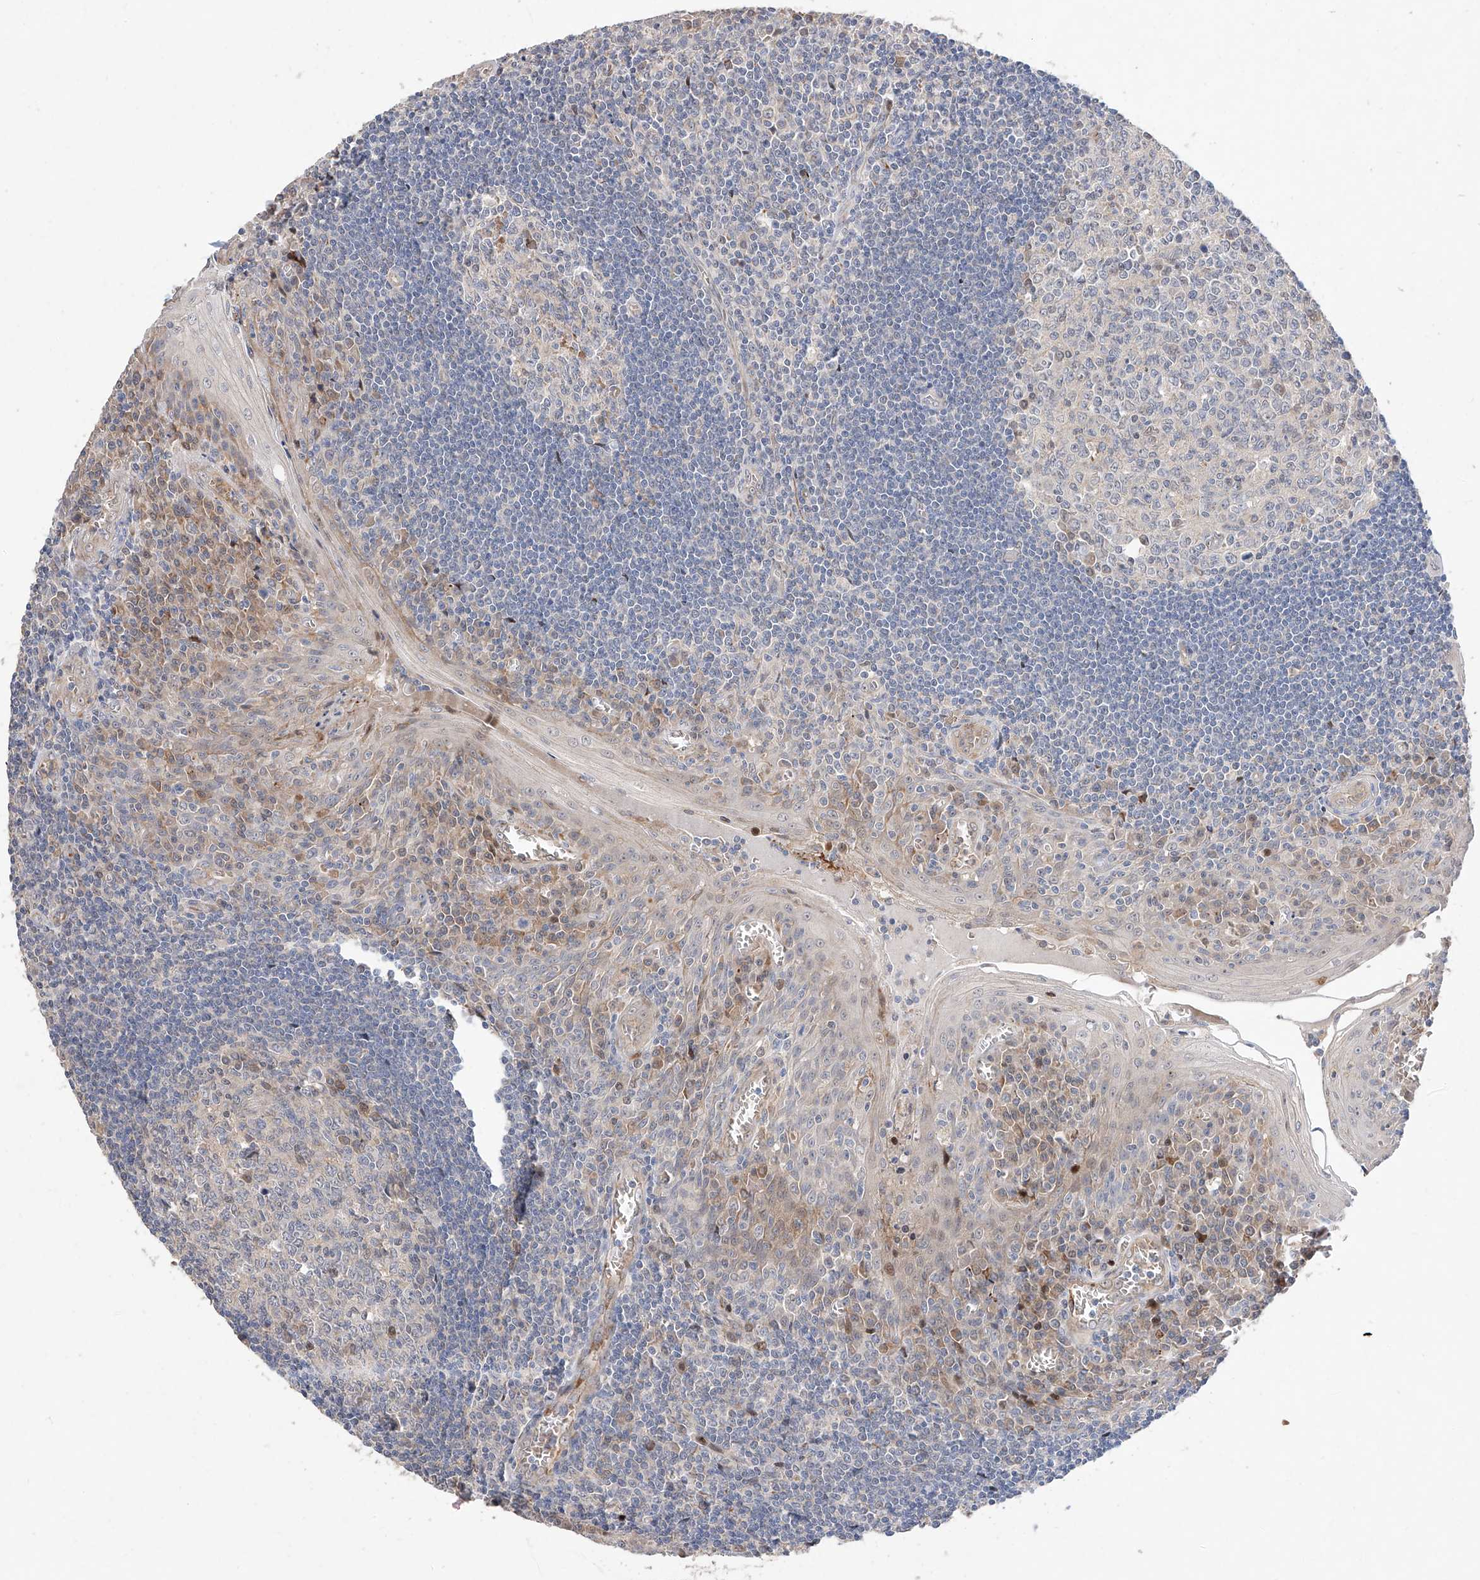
{"staining": {"intensity": "weak", "quantity": "<25%", "location": "cytoplasmic/membranous,nuclear"}, "tissue": "tonsil", "cell_type": "Germinal center cells", "image_type": "normal", "snomed": [{"axis": "morphology", "description": "Normal tissue, NOS"}, {"axis": "topography", "description": "Tonsil"}], "caption": "Photomicrograph shows no protein expression in germinal center cells of unremarkable tonsil.", "gene": "FUCA2", "patient": {"sex": "male", "age": 27}}